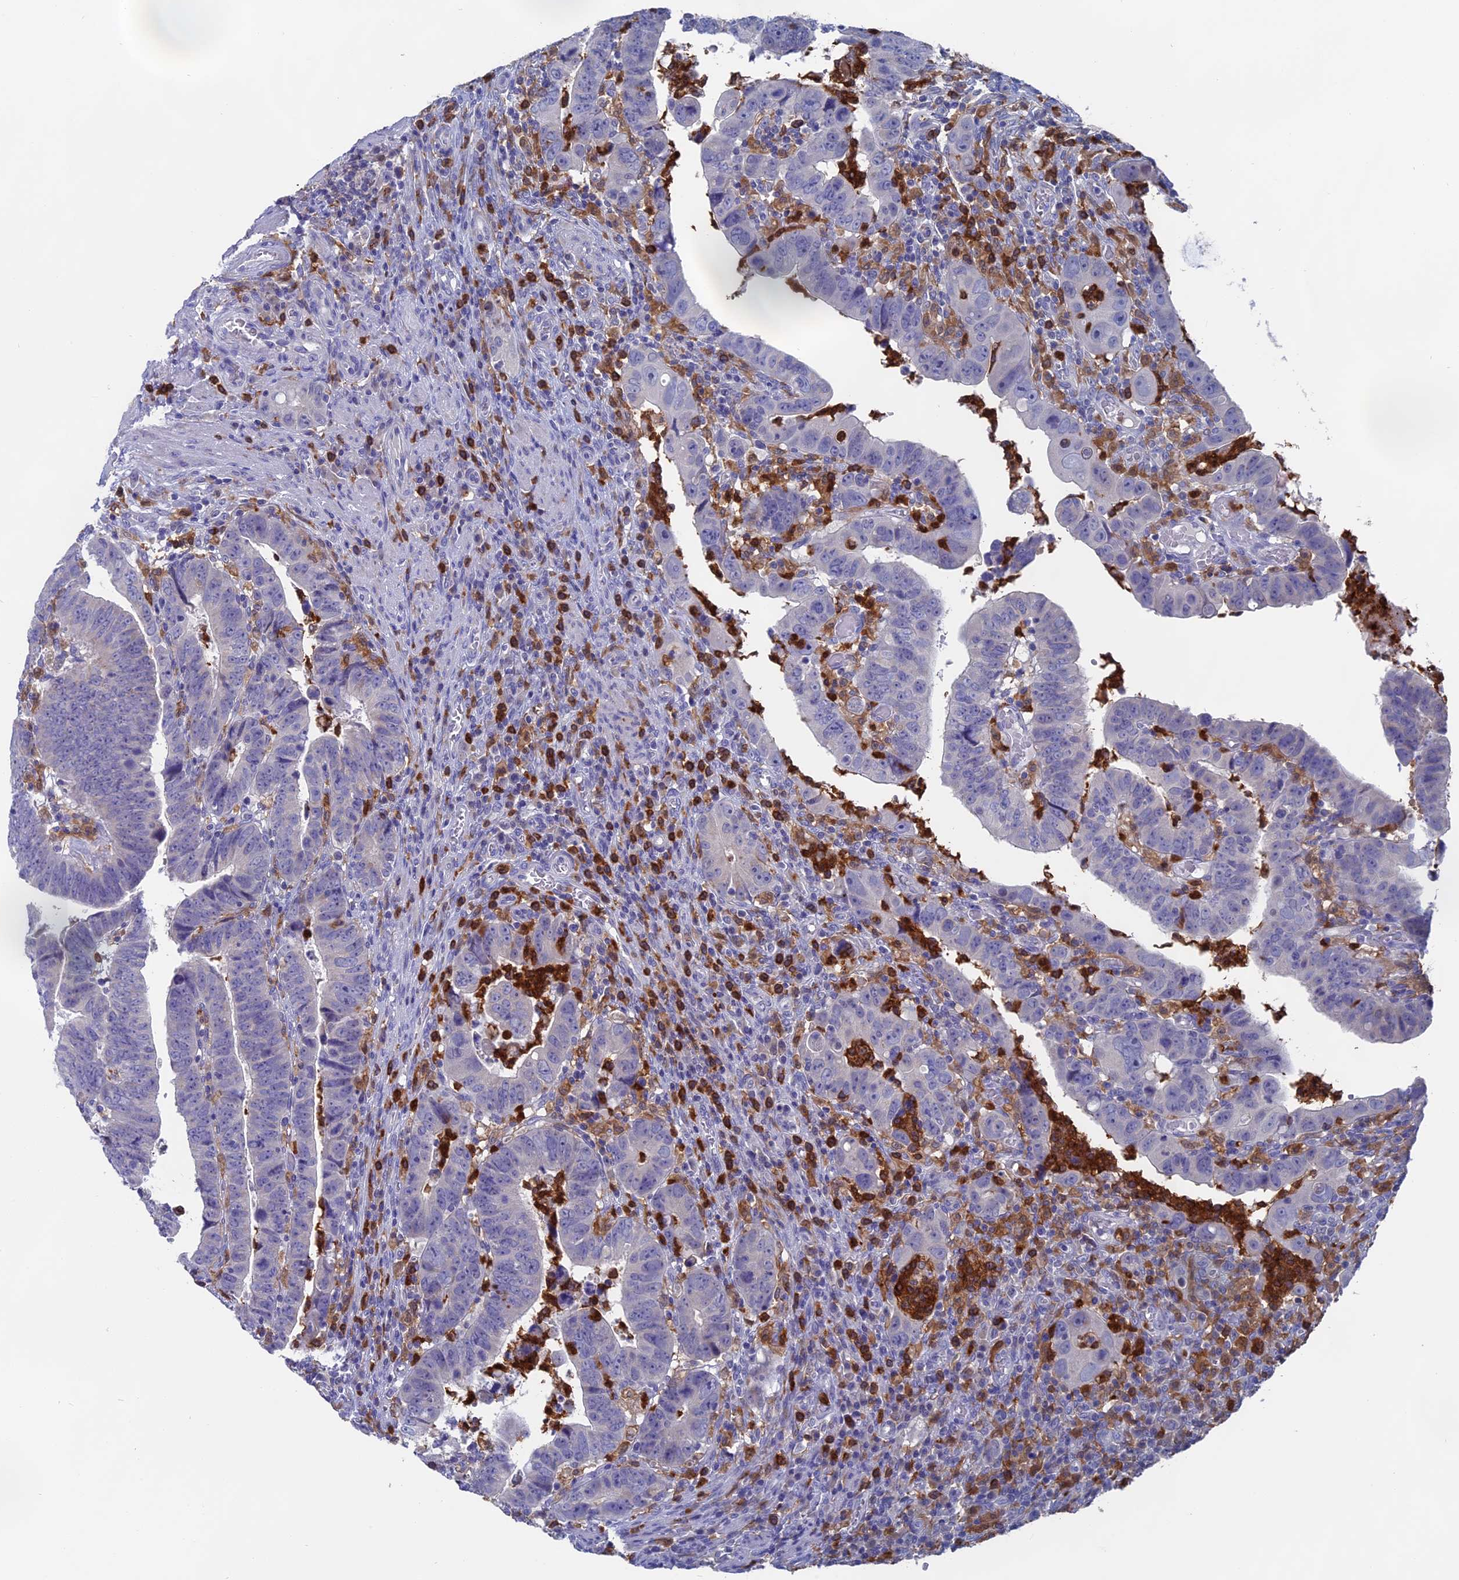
{"staining": {"intensity": "negative", "quantity": "none", "location": "none"}, "tissue": "colorectal cancer", "cell_type": "Tumor cells", "image_type": "cancer", "snomed": [{"axis": "morphology", "description": "Normal tissue, NOS"}, {"axis": "morphology", "description": "Adenocarcinoma, NOS"}, {"axis": "topography", "description": "Rectum"}], "caption": "Tumor cells are negative for protein expression in human adenocarcinoma (colorectal).", "gene": "NCF4", "patient": {"sex": "female", "age": 65}}